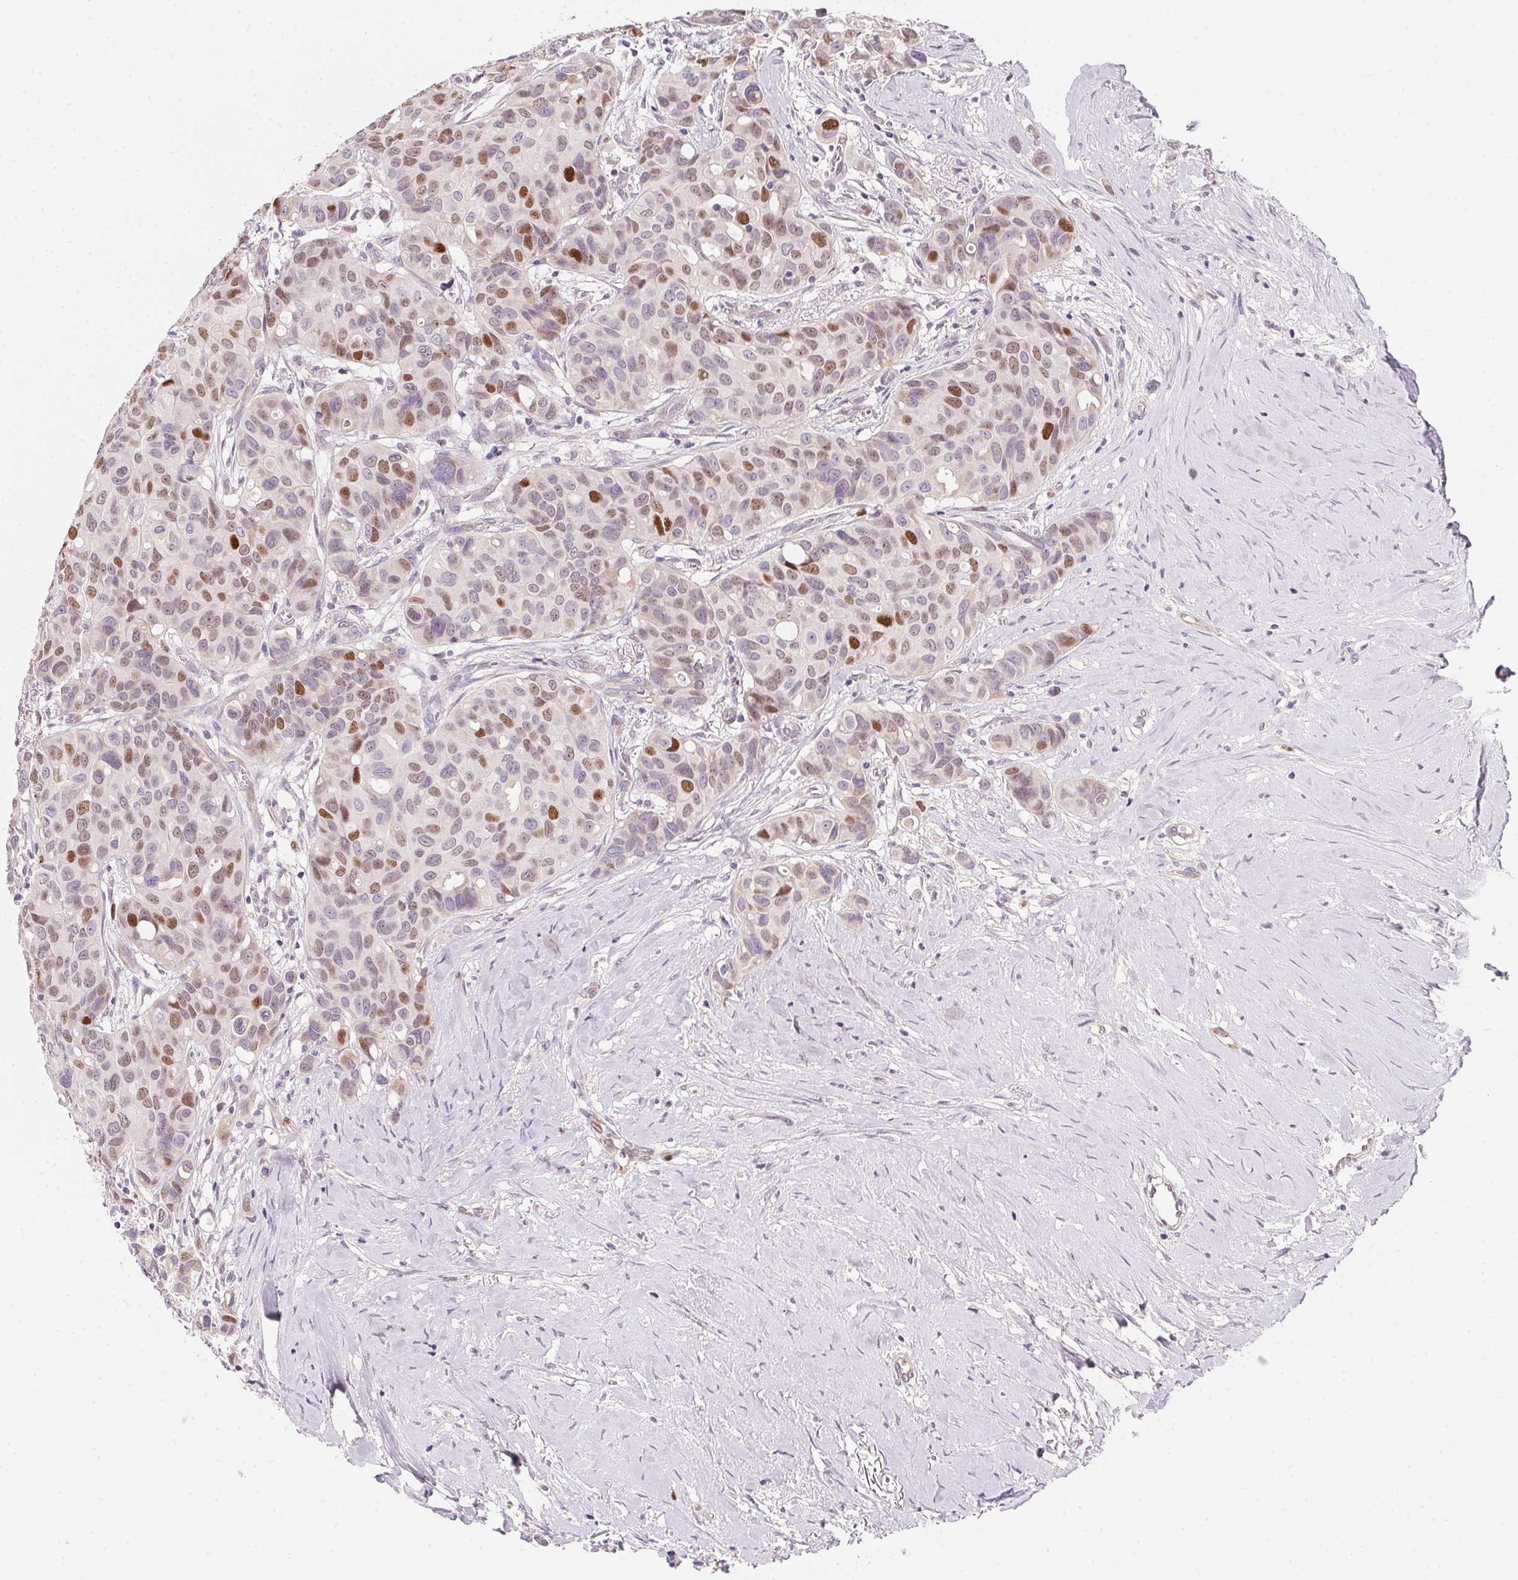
{"staining": {"intensity": "moderate", "quantity": "<25%", "location": "nuclear"}, "tissue": "breast cancer", "cell_type": "Tumor cells", "image_type": "cancer", "snomed": [{"axis": "morphology", "description": "Duct carcinoma"}, {"axis": "topography", "description": "Breast"}], "caption": "Immunohistochemistry (IHC) image of neoplastic tissue: human breast cancer (infiltrating ductal carcinoma) stained using immunohistochemistry reveals low levels of moderate protein expression localized specifically in the nuclear of tumor cells, appearing as a nuclear brown color.", "gene": "HELLS", "patient": {"sex": "female", "age": 54}}